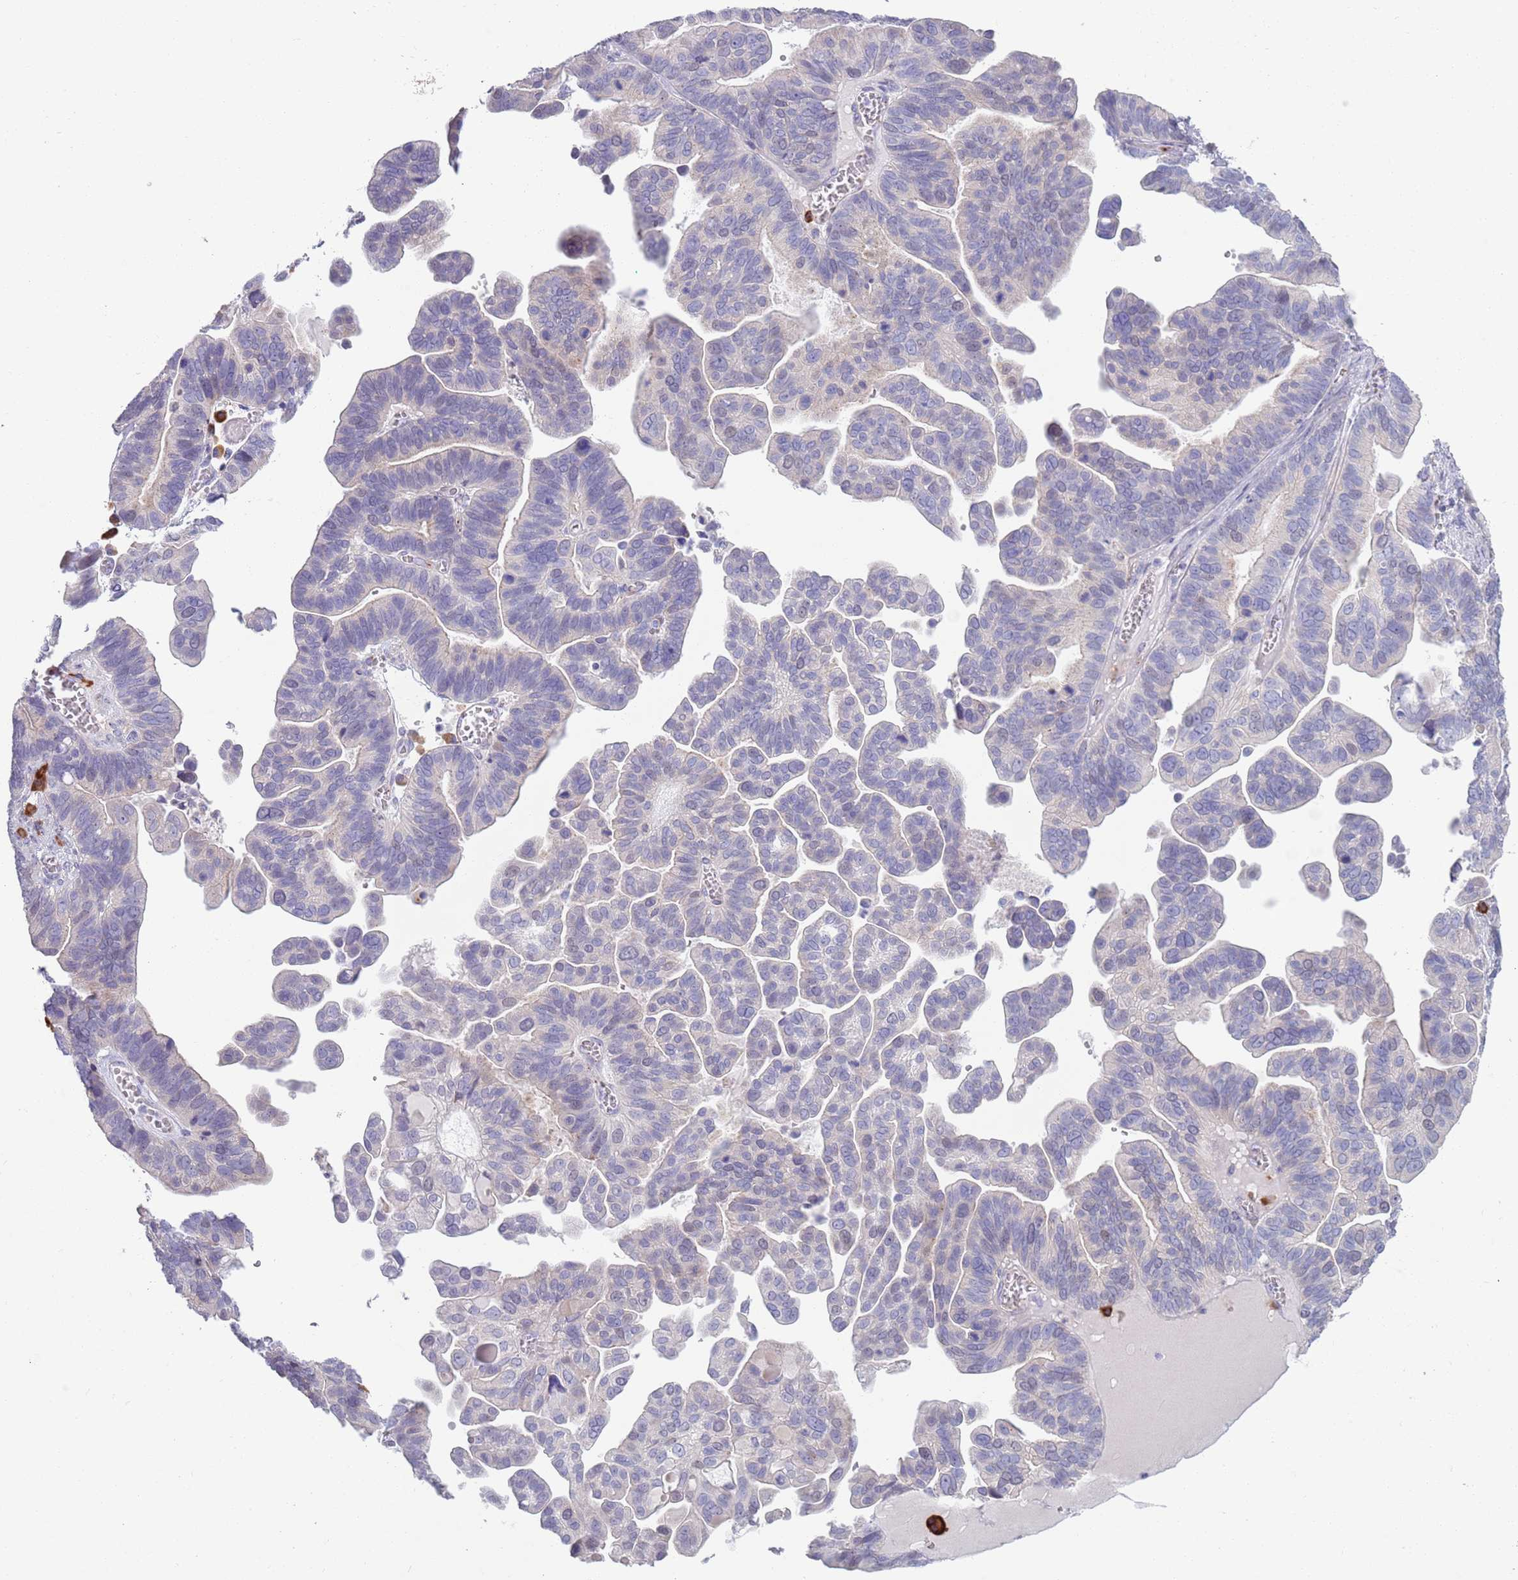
{"staining": {"intensity": "negative", "quantity": "none", "location": "none"}, "tissue": "ovarian cancer", "cell_type": "Tumor cells", "image_type": "cancer", "snomed": [{"axis": "morphology", "description": "Cystadenocarcinoma, serous, NOS"}, {"axis": "topography", "description": "Ovary"}], "caption": "Immunohistochemistry (IHC) micrograph of human ovarian serous cystadenocarcinoma stained for a protein (brown), which demonstrates no expression in tumor cells. (DAB immunohistochemistry (IHC) visualized using brightfield microscopy, high magnification).", "gene": "LTB", "patient": {"sex": "female", "age": 56}}